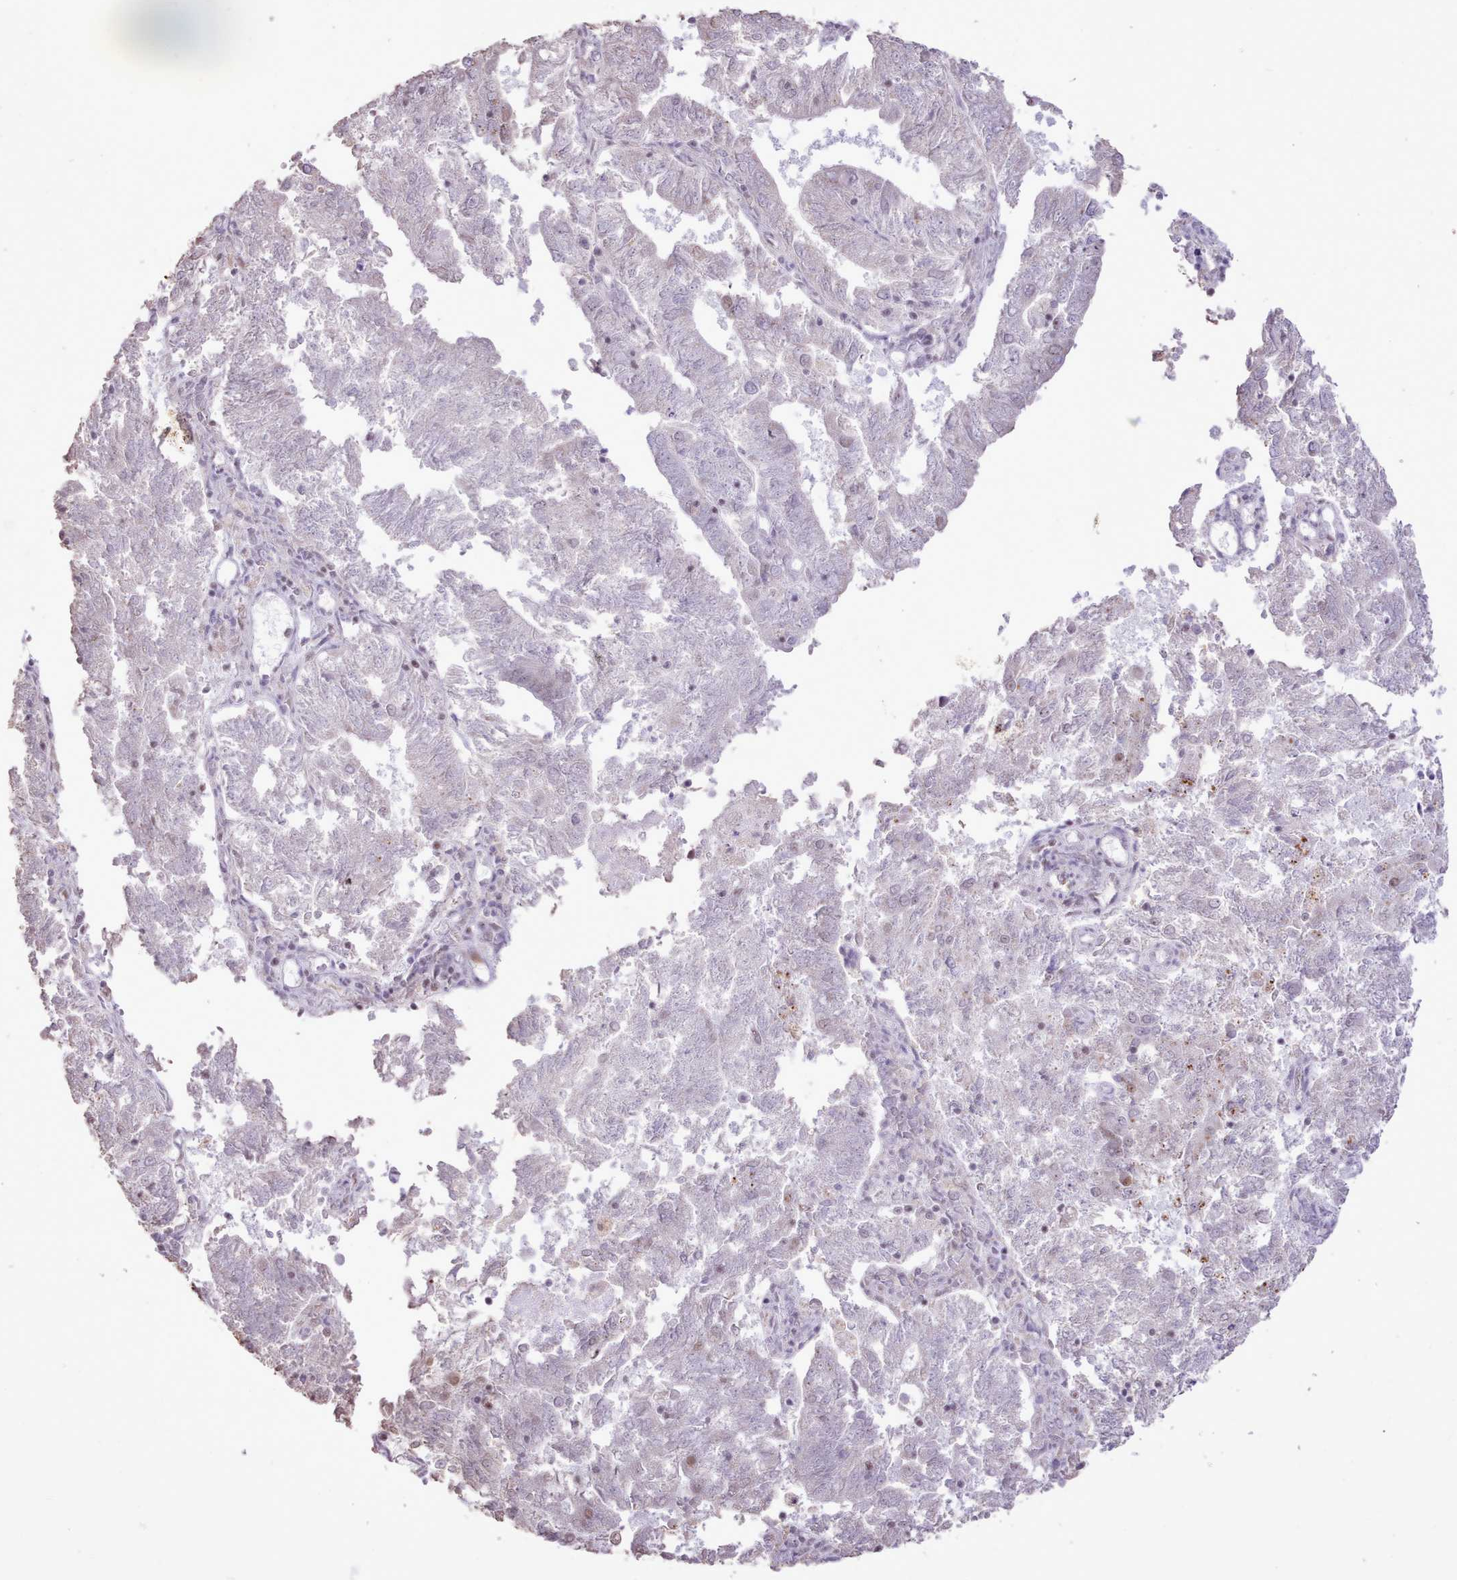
{"staining": {"intensity": "weak", "quantity": "<25%", "location": "nuclear"}, "tissue": "endometrial cancer", "cell_type": "Tumor cells", "image_type": "cancer", "snomed": [{"axis": "morphology", "description": "Adenocarcinoma, NOS"}, {"axis": "topography", "description": "Endometrium"}], "caption": "The image shows no staining of tumor cells in adenocarcinoma (endometrial).", "gene": "TAF15", "patient": {"sex": "female", "age": 82}}